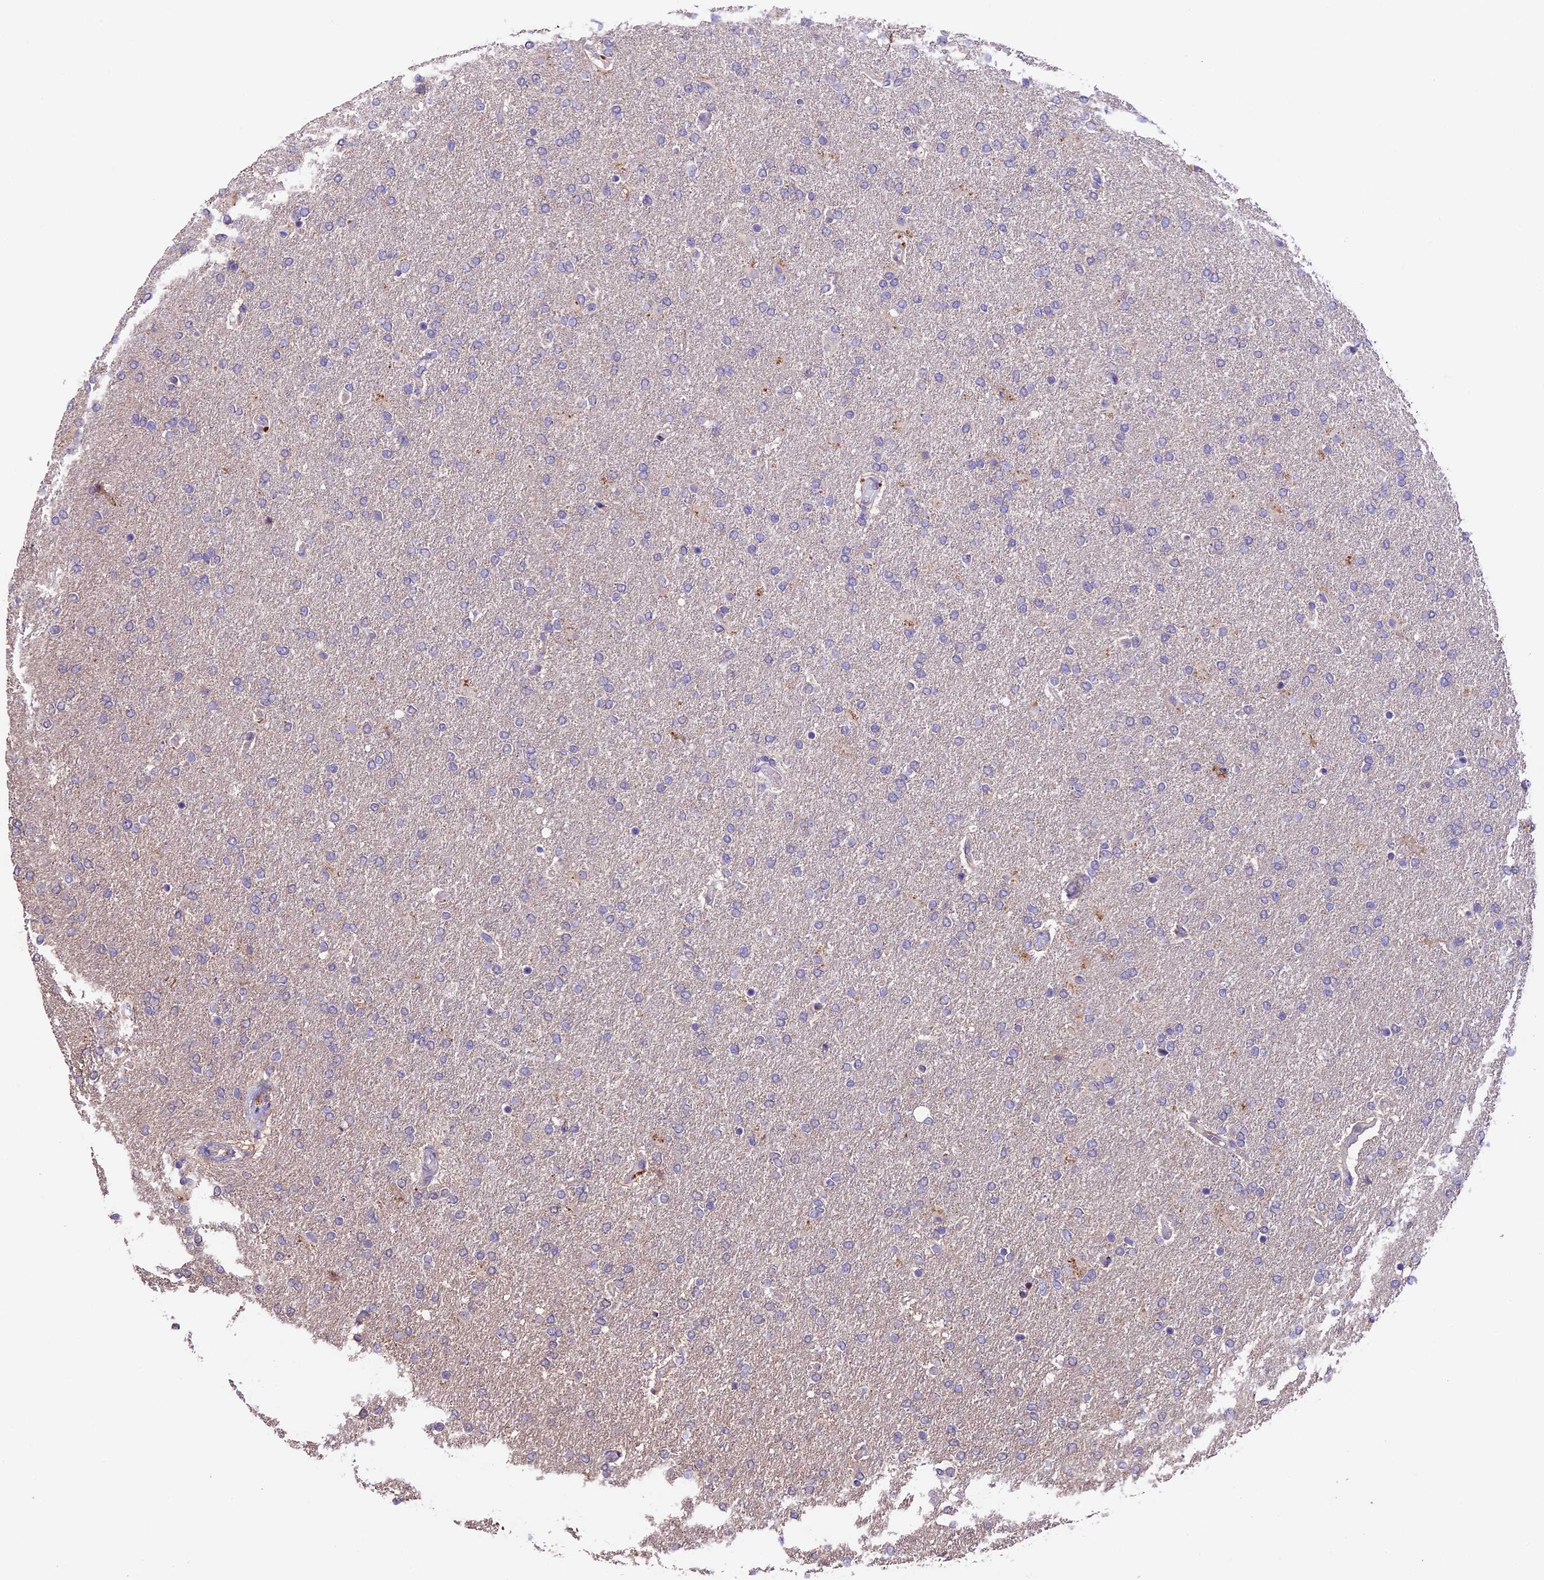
{"staining": {"intensity": "negative", "quantity": "none", "location": "none"}, "tissue": "glioma", "cell_type": "Tumor cells", "image_type": "cancer", "snomed": [{"axis": "morphology", "description": "Glioma, malignant, High grade"}, {"axis": "topography", "description": "Brain"}], "caption": "Malignant glioma (high-grade) was stained to show a protein in brown. There is no significant positivity in tumor cells.", "gene": "SBNO2", "patient": {"sex": "male", "age": 72}}